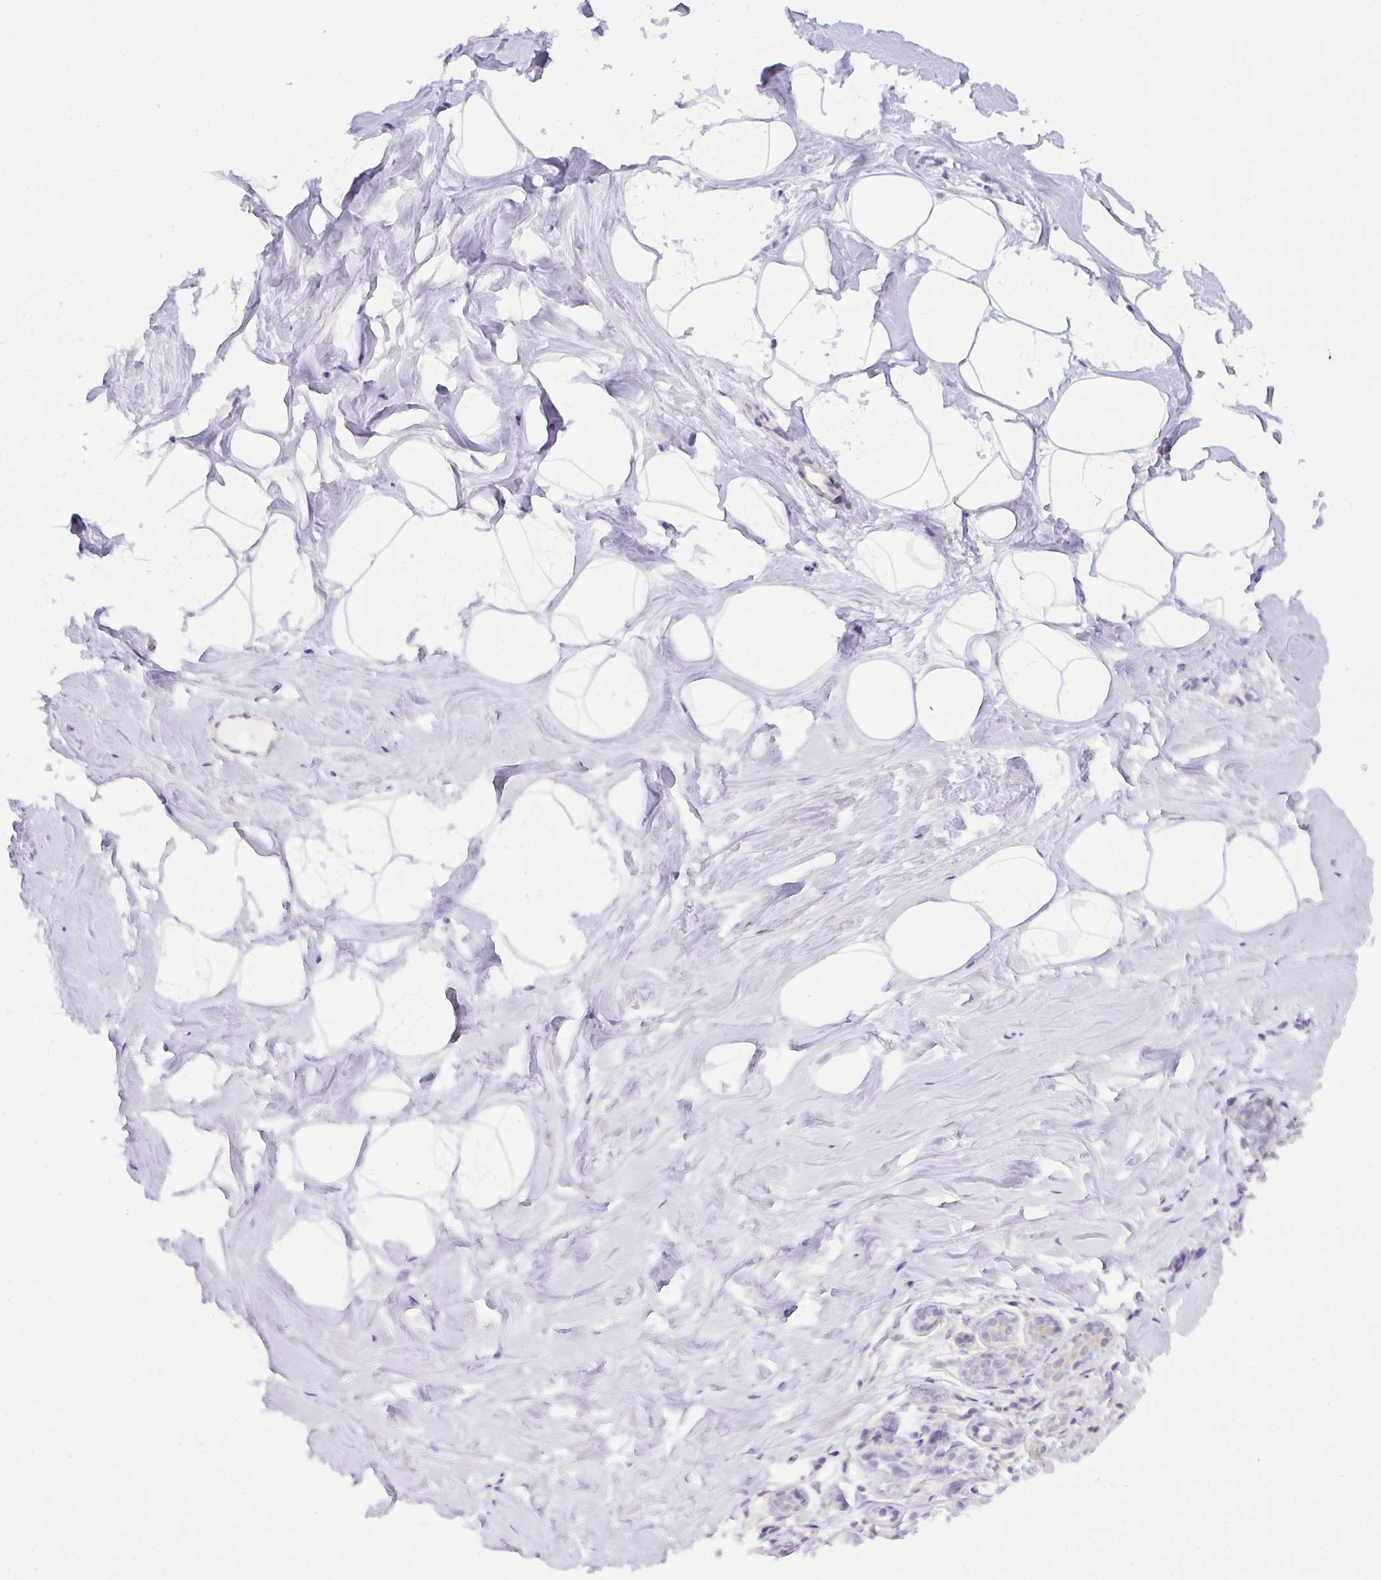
{"staining": {"intensity": "negative", "quantity": "none", "location": "none"}, "tissue": "breast", "cell_type": "Adipocytes", "image_type": "normal", "snomed": [{"axis": "morphology", "description": "Normal tissue, NOS"}, {"axis": "topography", "description": "Breast"}], "caption": "The histopathology image reveals no staining of adipocytes in unremarkable breast.", "gene": "PIP5KL1", "patient": {"sex": "female", "age": 32}}